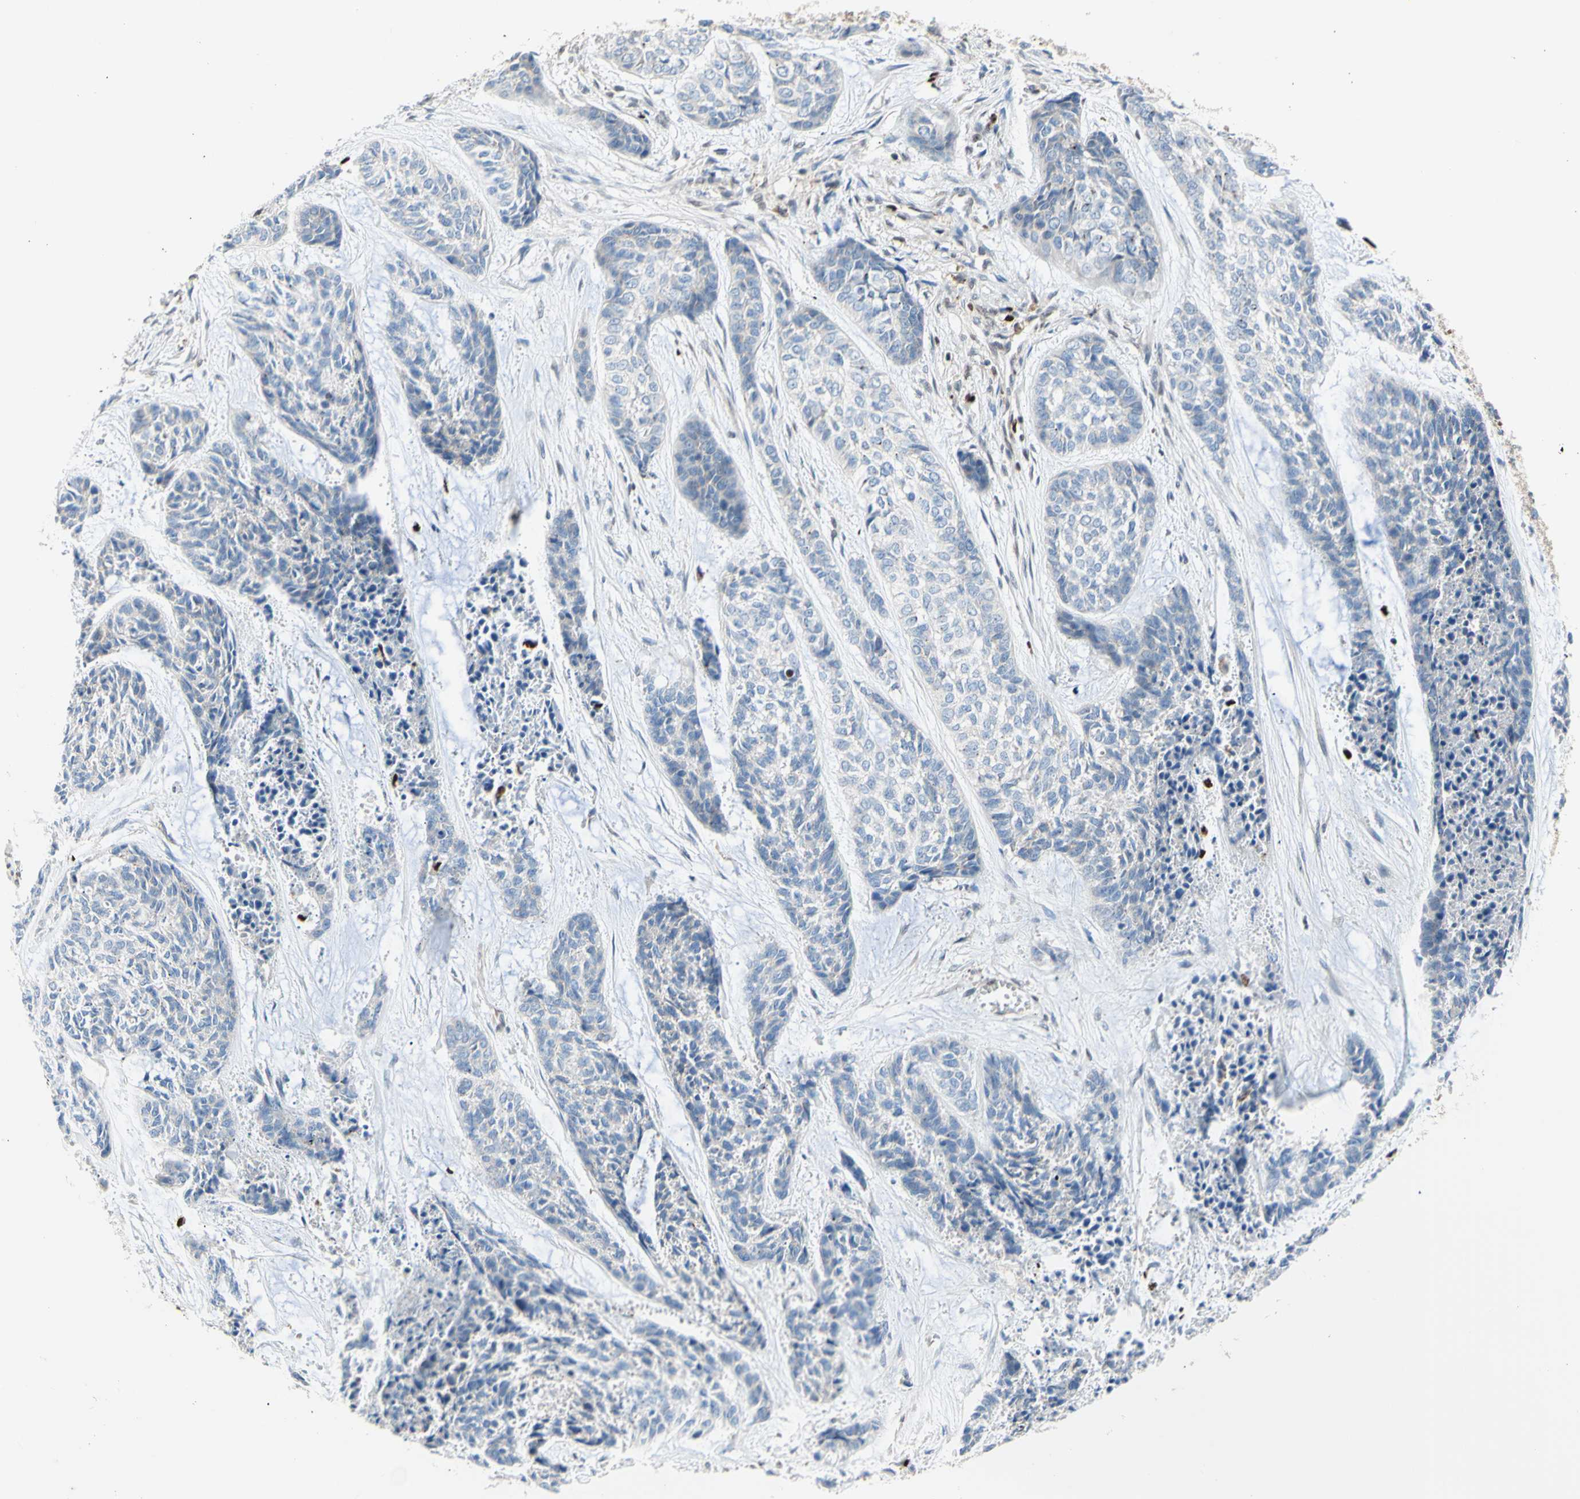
{"staining": {"intensity": "negative", "quantity": "none", "location": "none"}, "tissue": "skin cancer", "cell_type": "Tumor cells", "image_type": "cancer", "snomed": [{"axis": "morphology", "description": "Basal cell carcinoma"}, {"axis": "topography", "description": "Skin"}], "caption": "Tumor cells are negative for protein expression in human skin basal cell carcinoma.", "gene": "EED", "patient": {"sex": "female", "age": 64}}